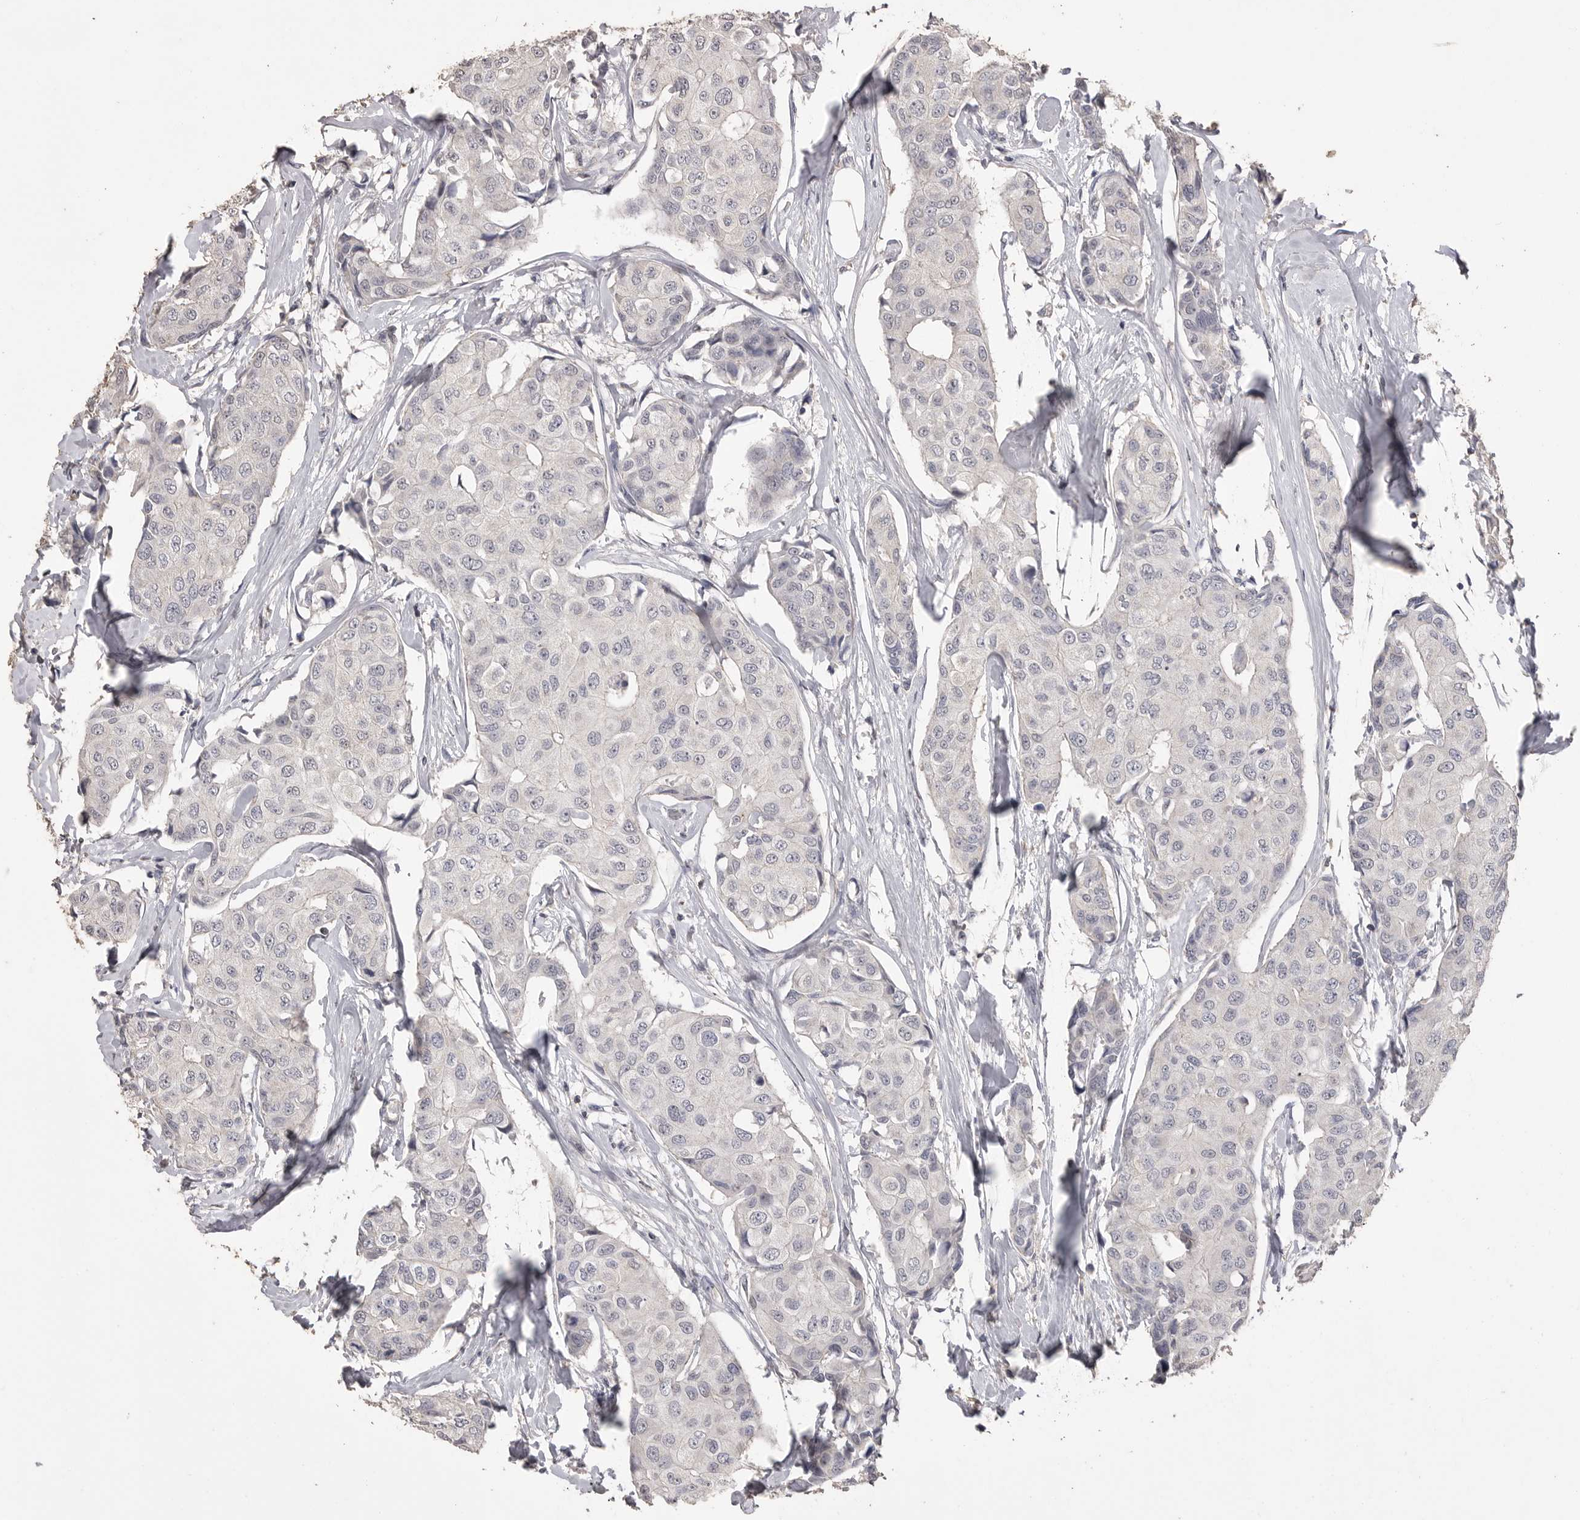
{"staining": {"intensity": "negative", "quantity": "none", "location": "none"}, "tissue": "breast cancer", "cell_type": "Tumor cells", "image_type": "cancer", "snomed": [{"axis": "morphology", "description": "Duct carcinoma"}, {"axis": "topography", "description": "Breast"}], "caption": "Breast intraductal carcinoma stained for a protein using immunohistochemistry (IHC) exhibits no positivity tumor cells.", "gene": "MMP7", "patient": {"sex": "female", "age": 80}}